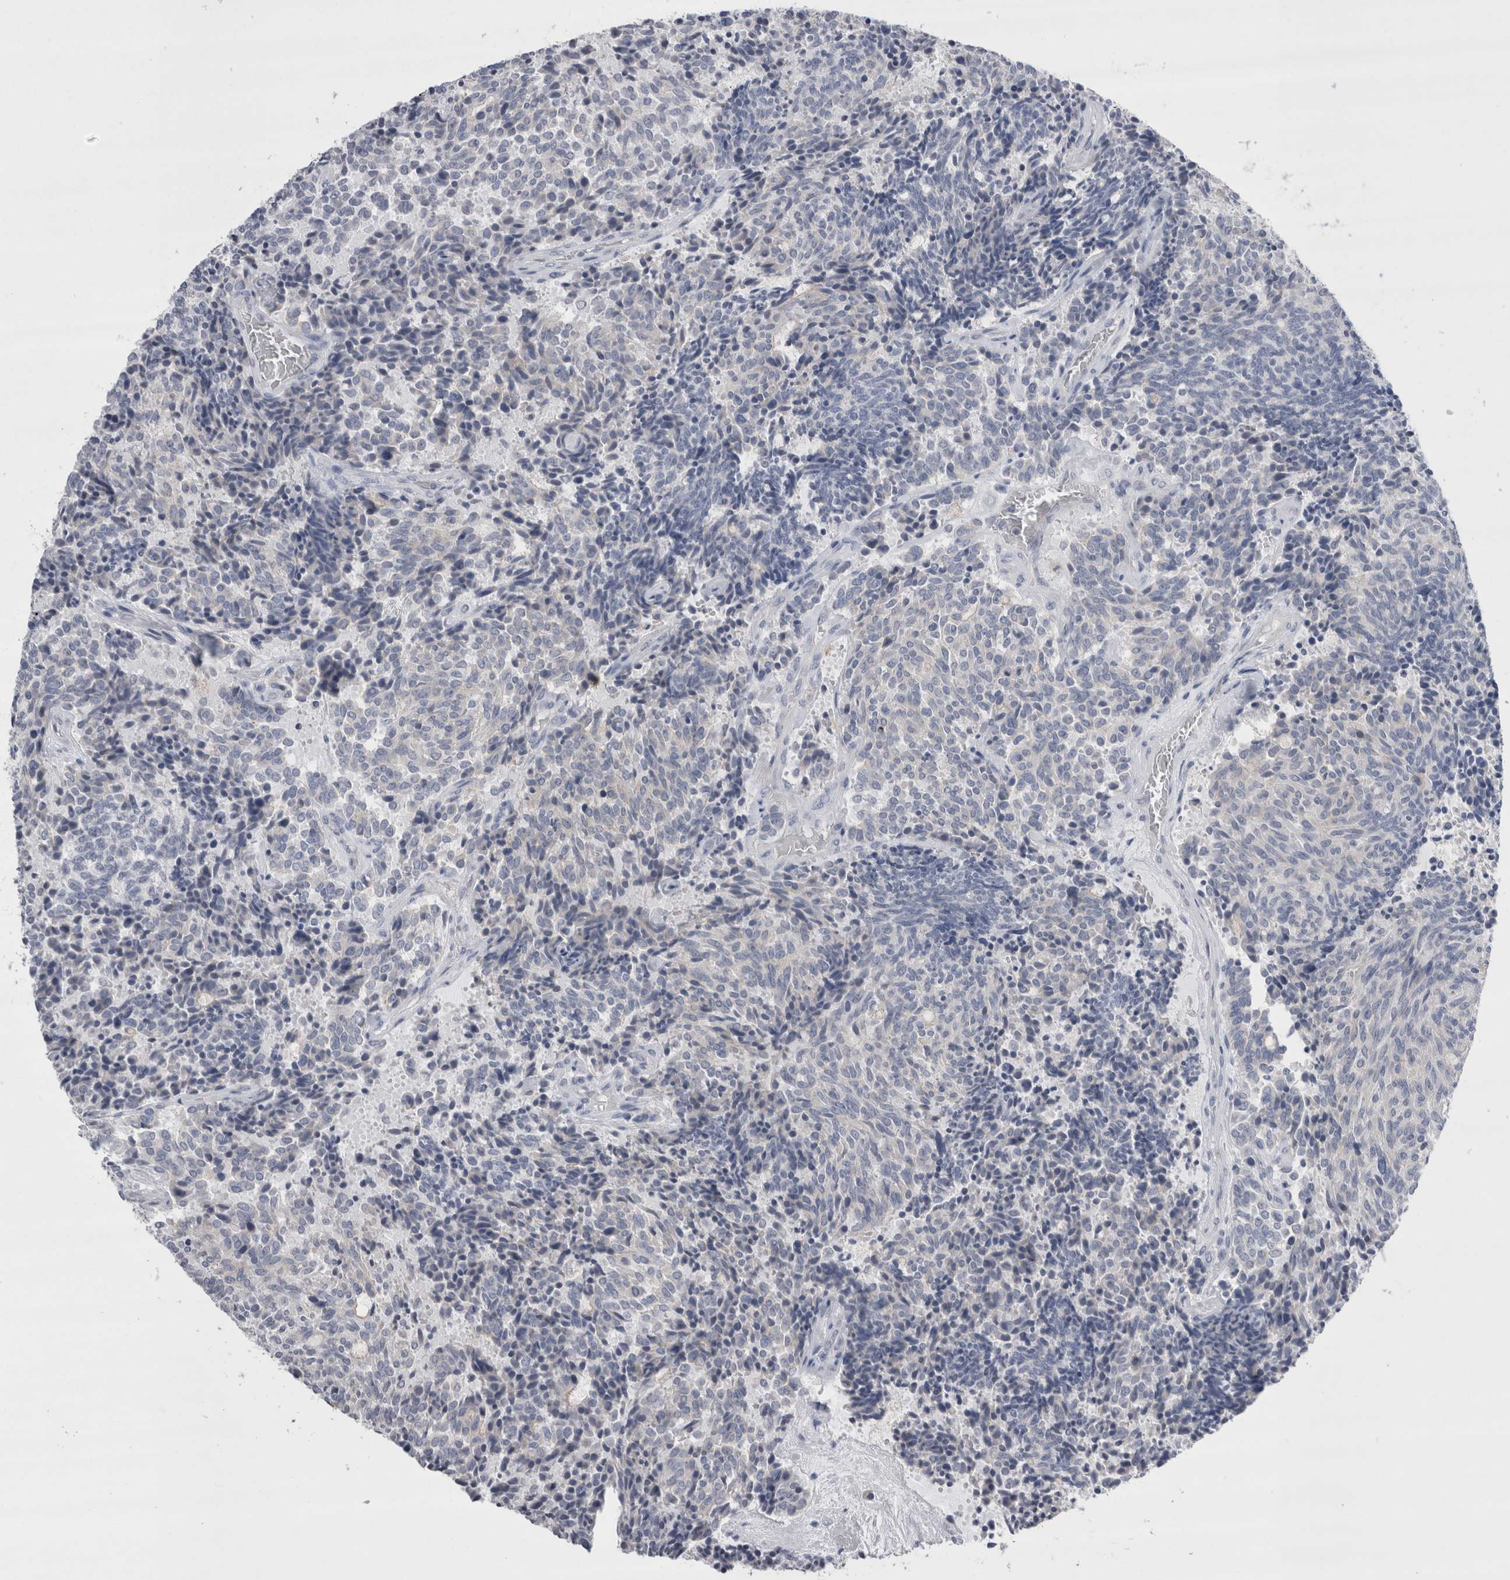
{"staining": {"intensity": "negative", "quantity": "none", "location": "none"}, "tissue": "carcinoid", "cell_type": "Tumor cells", "image_type": "cancer", "snomed": [{"axis": "morphology", "description": "Carcinoid, malignant, NOS"}, {"axis": "topography", "description": "Pancreas"}], "caption": "IHC histopathology image of neoplastic tissue: malignant carcinoid stained with DAB (3,3'-diaminobenzidine) exhibits no significant protein staining in tumor cells. (DAB (3,3'-diaminobenzidine) immunohistochemistry, high magnification).", "gene": "REG1A", "patient": {"sex": "female", "age": 54}}